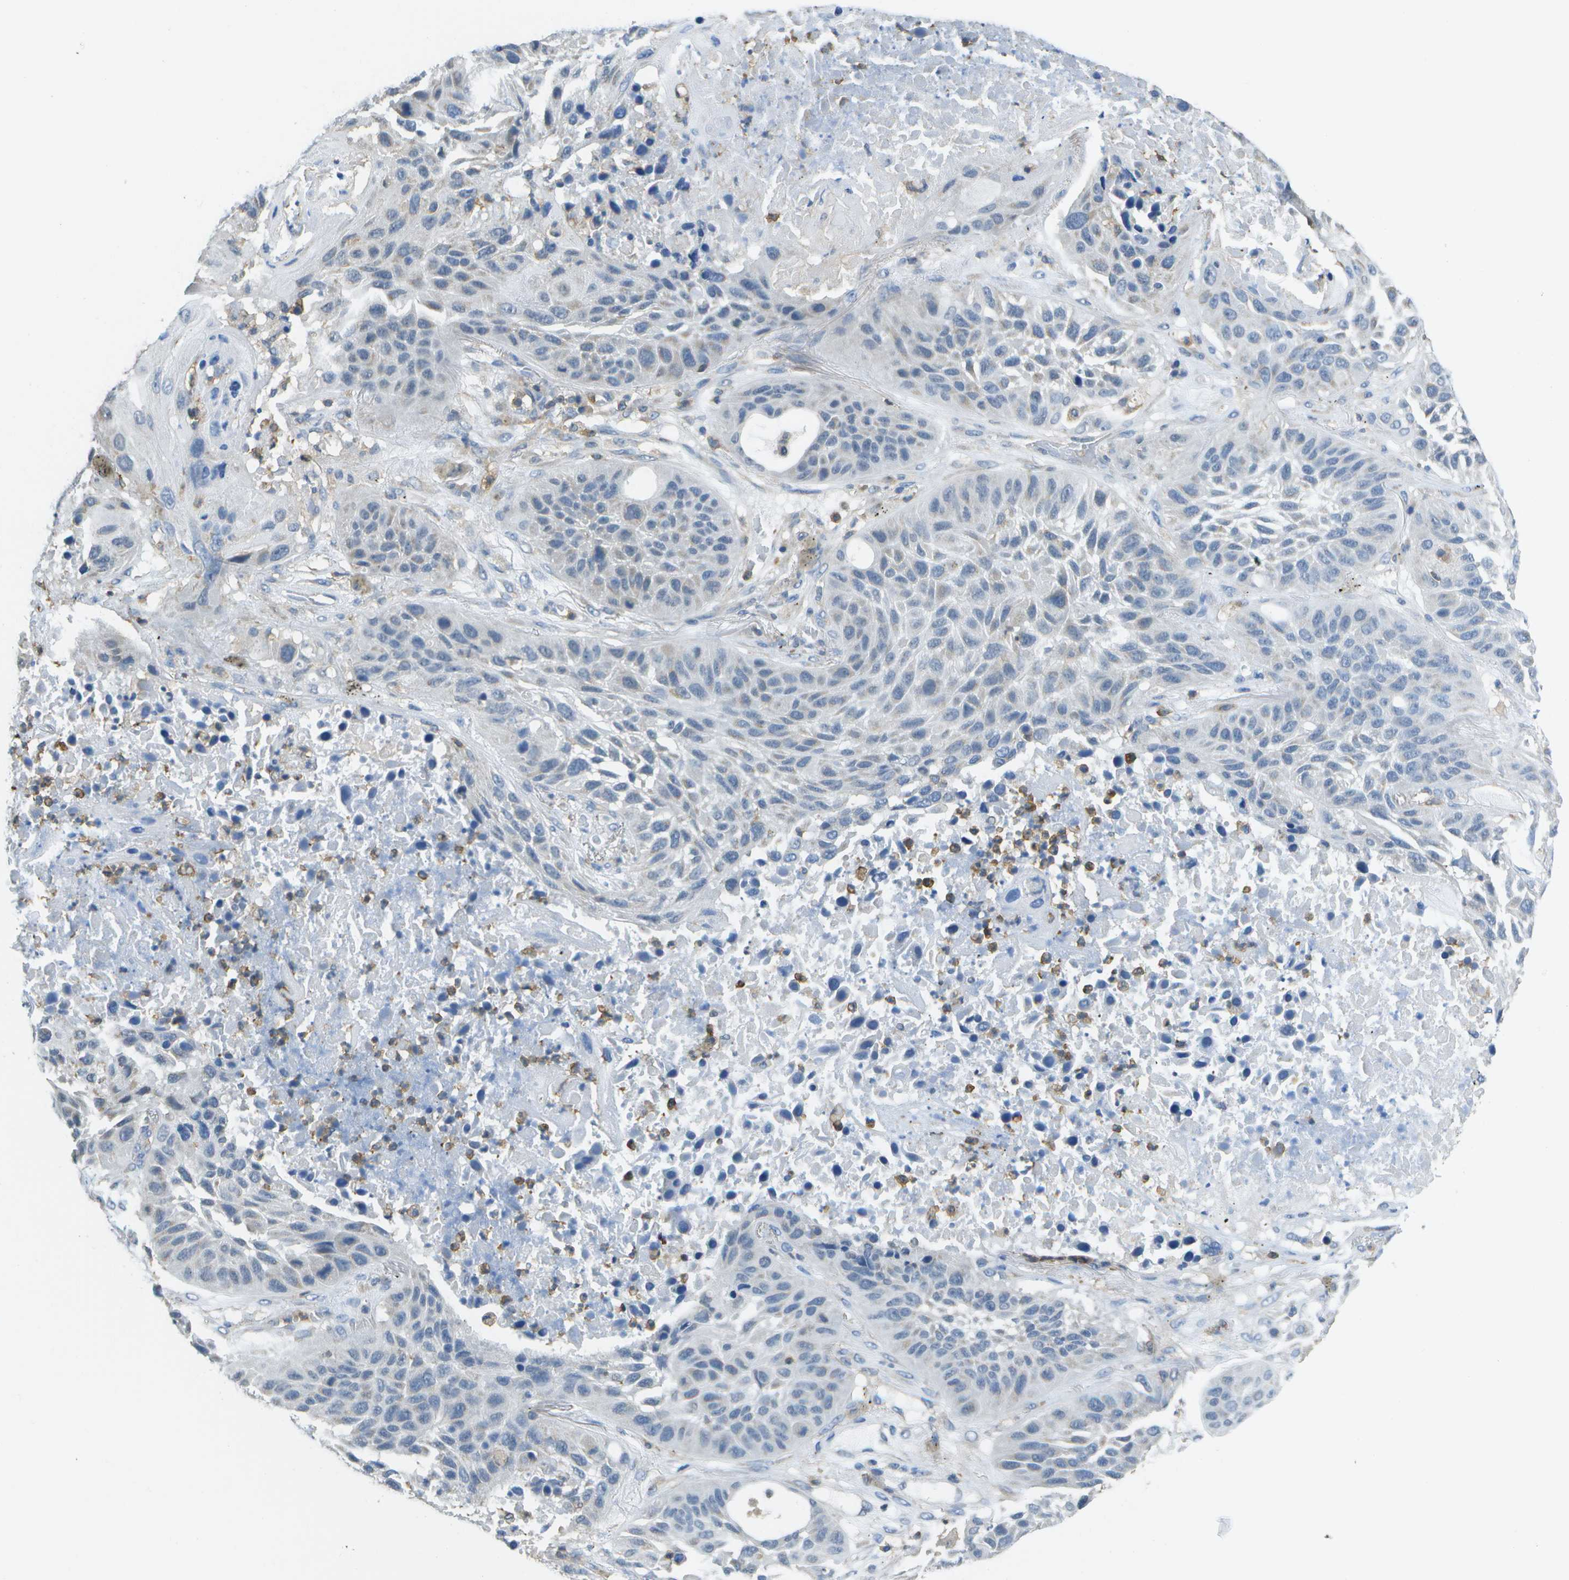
{"staining": {"intensity": "negative", "quantity": "none", "location": "none"}, "tissue": "lung cancer", "cell_type": "Tumor cells", "image_type": "cancer", "snomed": [{"axis": "morphology", "description": "Squamous cell carcinoma, NOS"}, {"axis": "topography", "description": "Lung"}], "caption": "An immunohistochemistry micrograph of lung cancer is shown. There is no staining in tumor cells of lung cancer.", "gene": "RCSD1", "patient": {"sex": "male", "age": 57}}